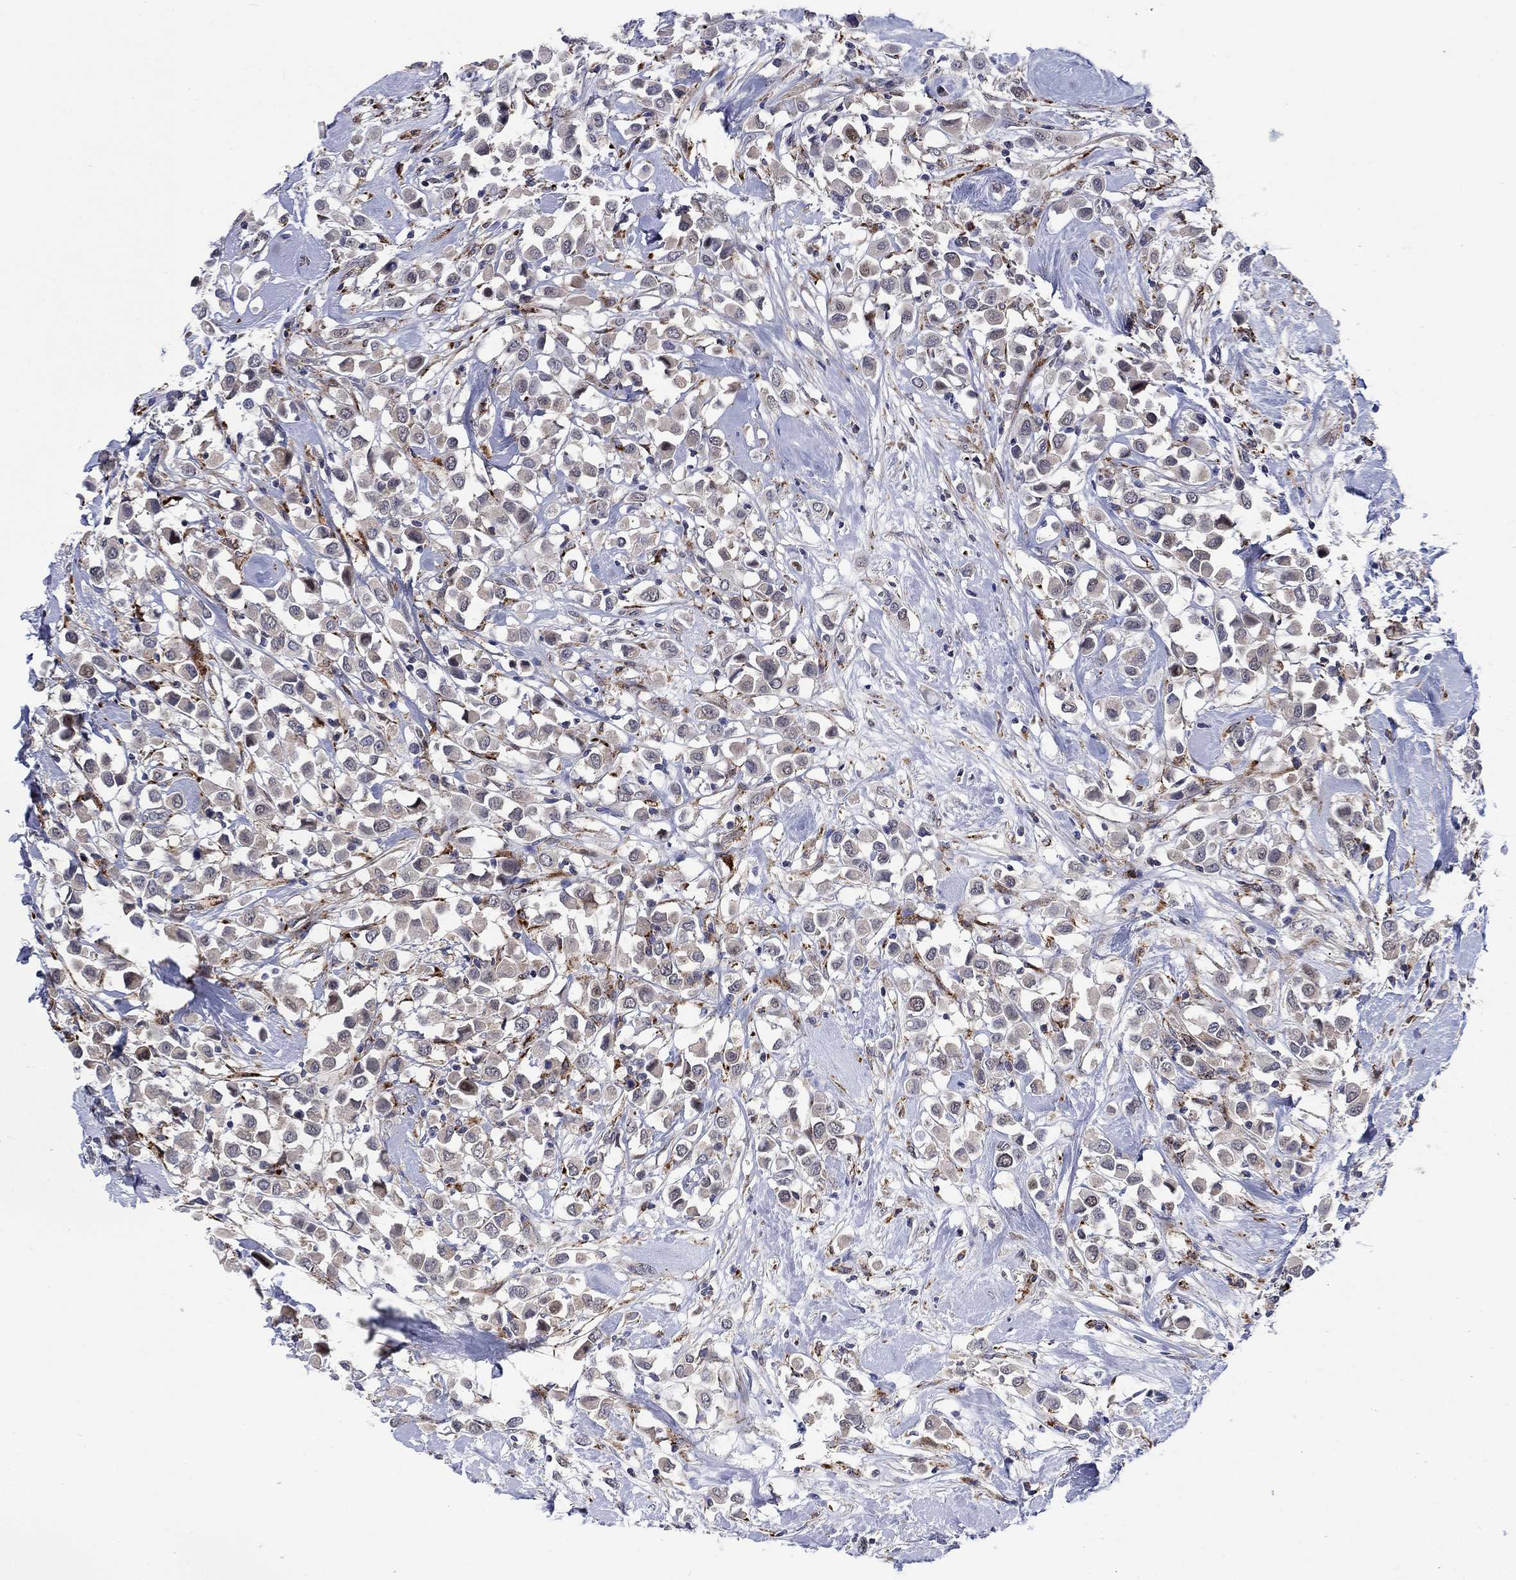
{"staining": {"intensity": "negative", "quantity": "none", "location": "none"}, "tissue": "breast cancer", "cell_type": "Tumor cells", "image_type": "cancer", "snomed": [{"axis": "morphology", "description": "Duct carcinoma"}, {"axis": "topography", "description": "Breast"}], "caption": "This photomicrograph is of intraductal carcinoma (breast) stained with immunohistochemistry (IHC) to label a protein in brown with the nuclei are counter-stained blue. There is no expression in tumor cells.", "gene": "SLC35F2", "patient": {"sex": "female", "age": 61}}